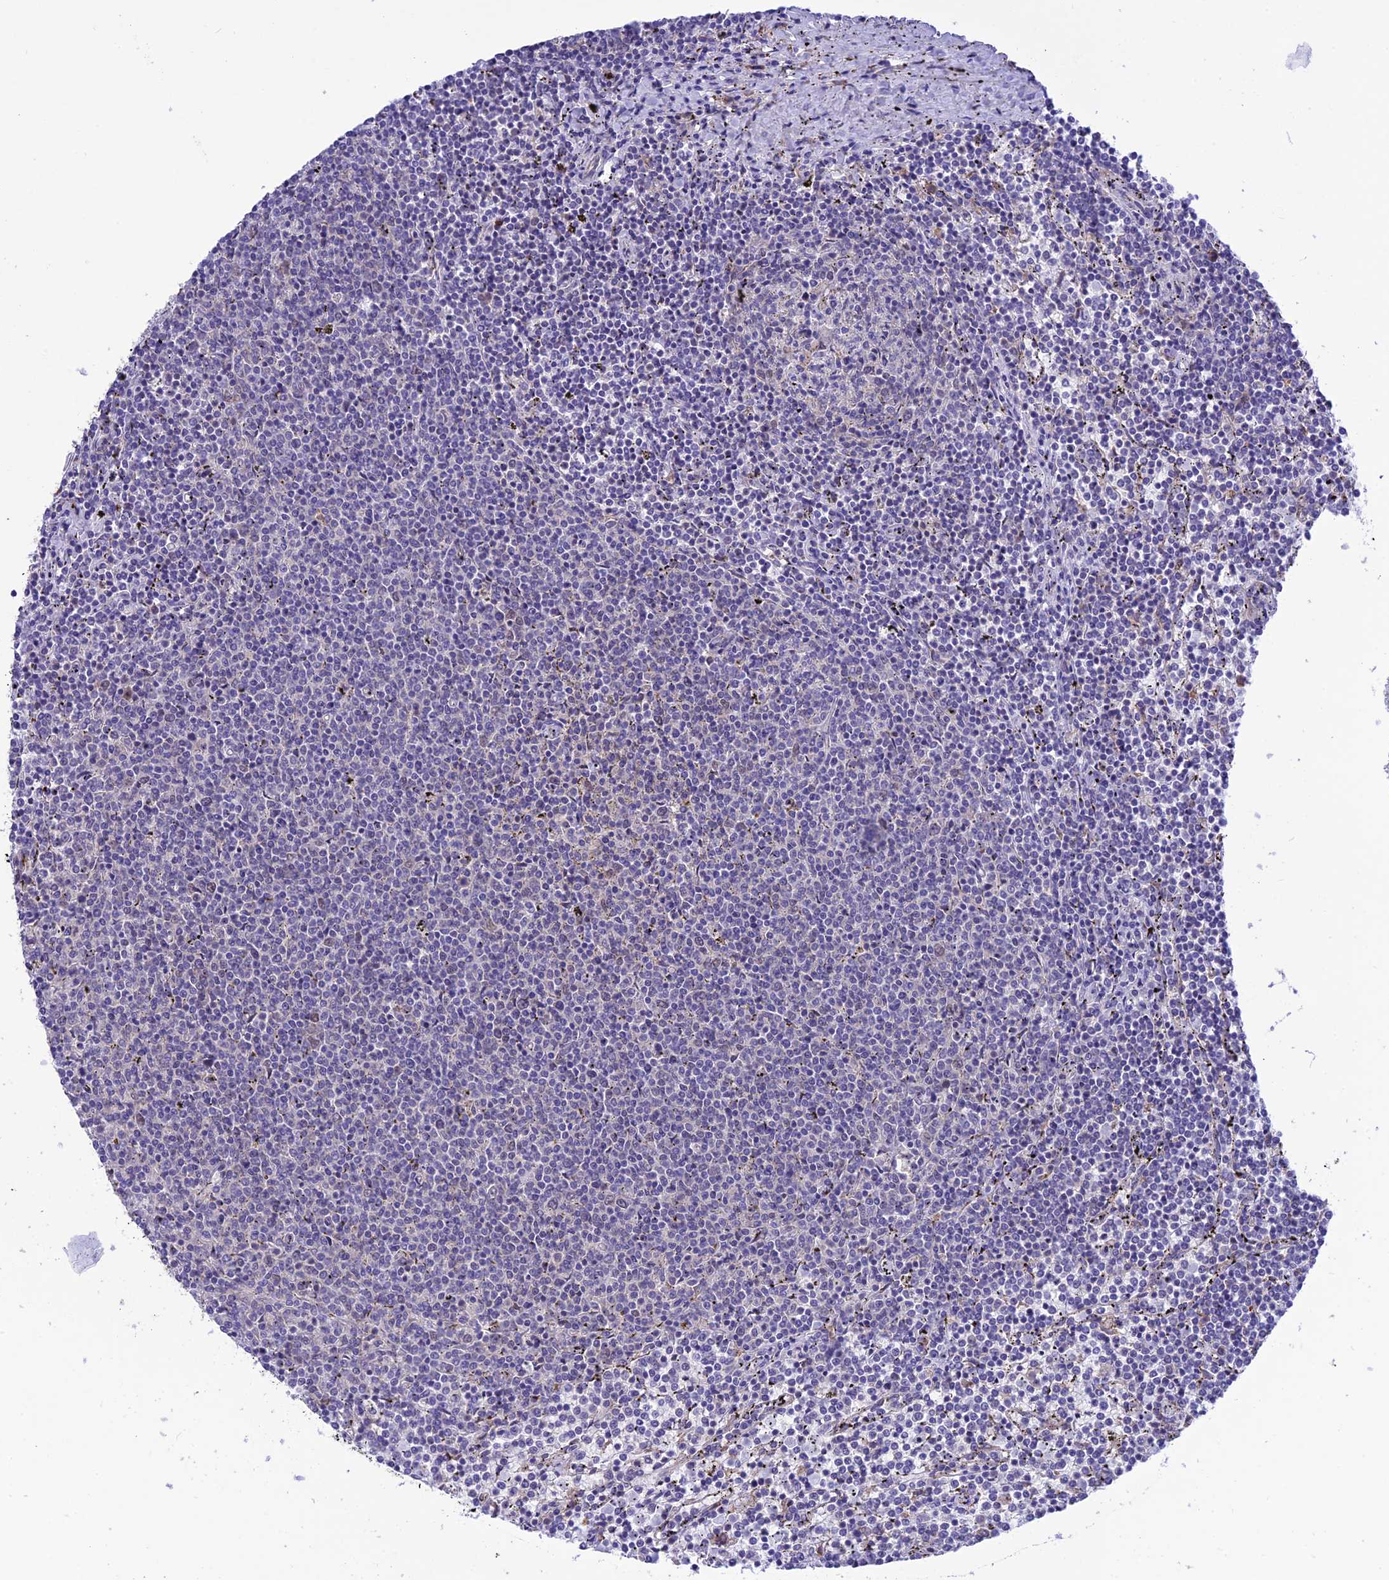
{"staining": {"intensity": "negative", "quantity": "none", "location": "none"}, "tissue": "lymphoma", "cell_type": "Tumor cells", "image_type": "cancer", "snomed": [{"axis": "morphology", "description": "Malignant lymphoma, non-Hodgkin's type, Low grade"}, {"axis": "topography", "description": "Spleen"}], "caption": "Low-grade malignant lymphoma, non-Hodgkin's type was stained to show a protein in brown. There is no significant positivity in tumor cells.", "gene": "RNF126", "patient": {"sex": "female", "age": 50}}